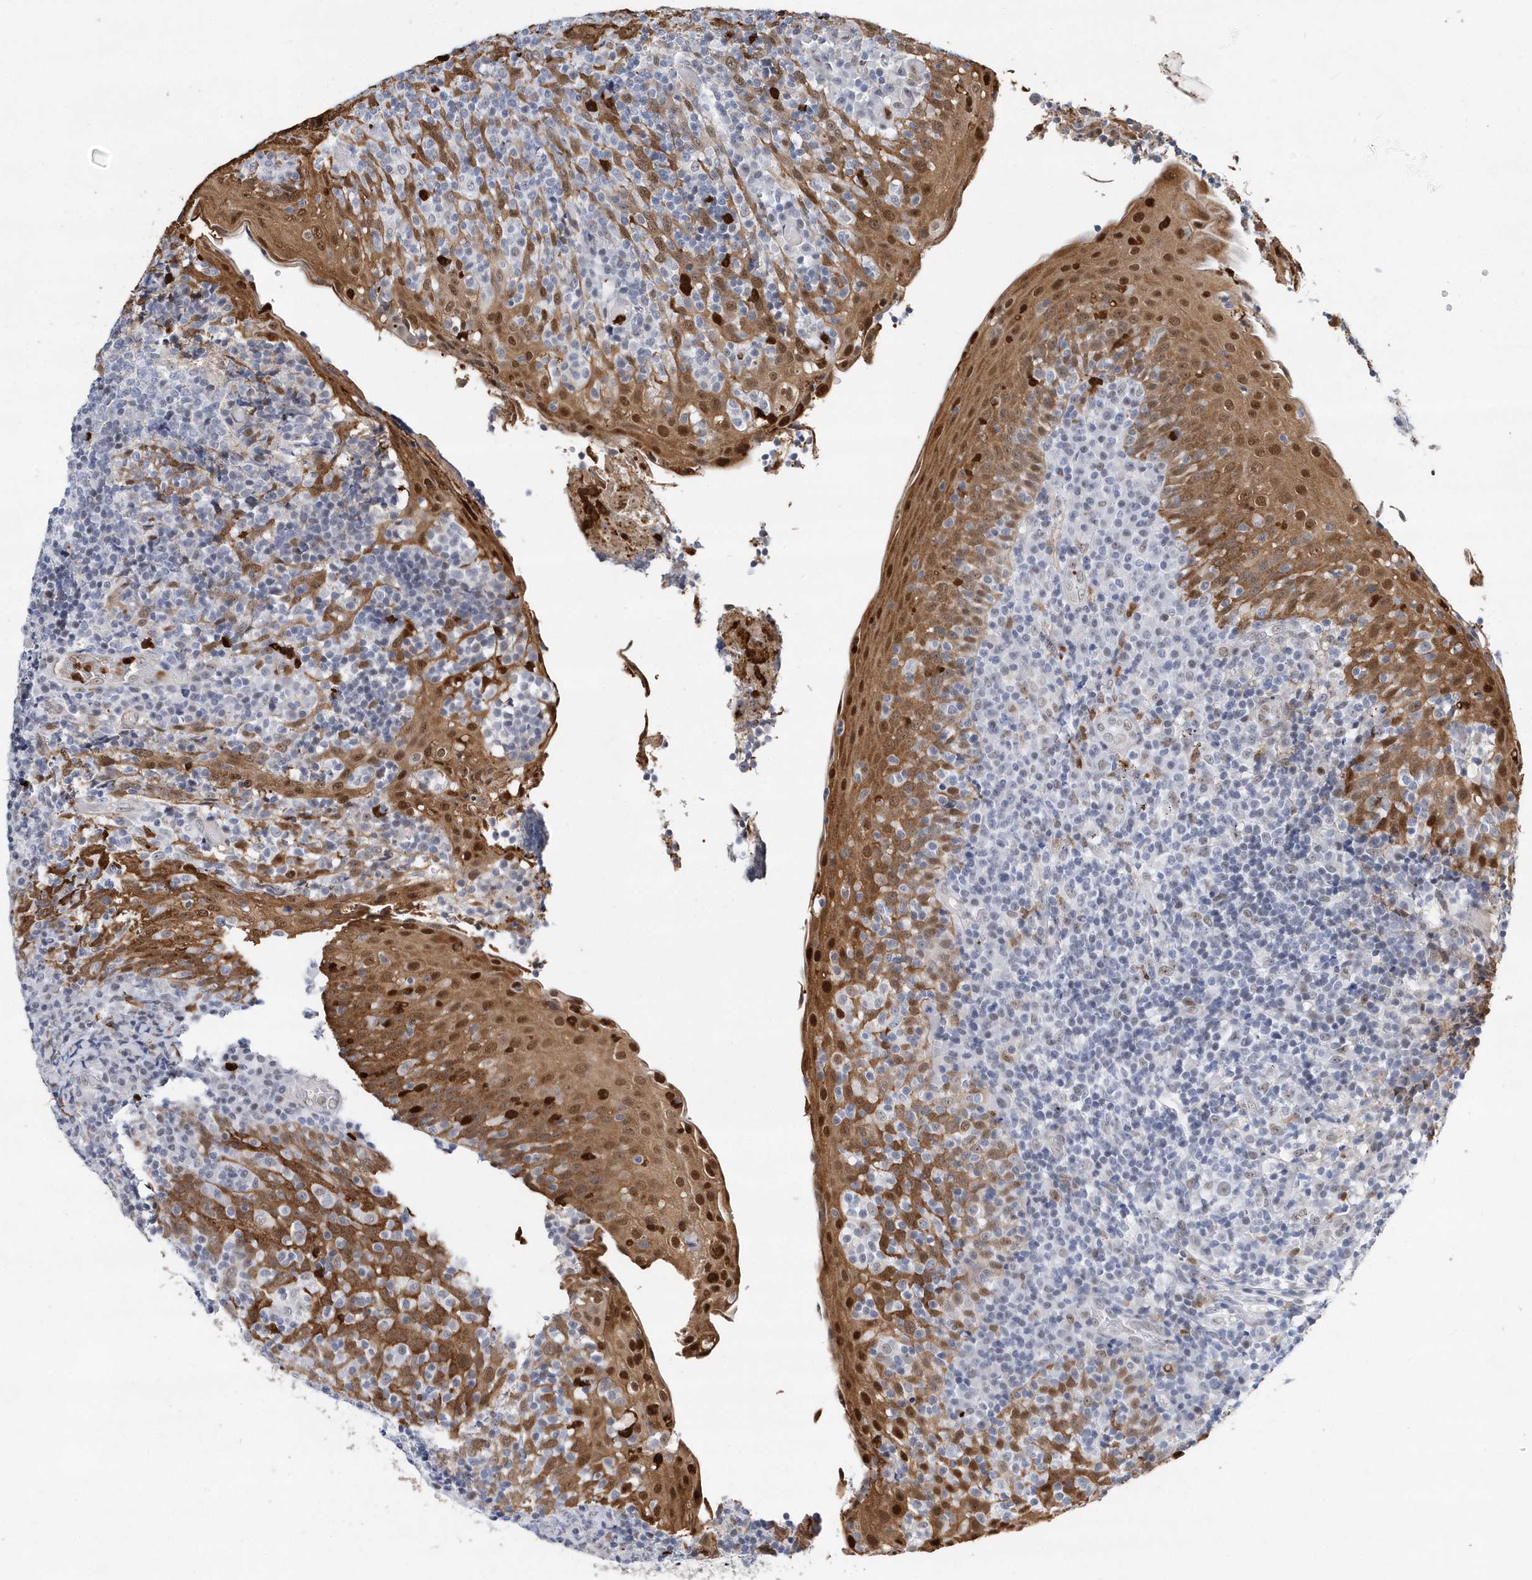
{"staining": {"intensity": "negative", "quantity": "none", "location": "none"}, "tissue": "tonsil", "cell_type": "Germinal center cells", "image_type": "normal", "snomed": [{"axis": "morphology", "description": "Normal tissue, NOS"}, {"axis": "topography", "description": "Tonsil"}], "caption": "The image exhibits no significant staining in germinal center cells of tonsil. The staining is performed using DAB brown chromogen with nuclei counter-stained in using hematoxylin.", "gene": "RPP30", "patient": {"sex": "female", "age": 19}}